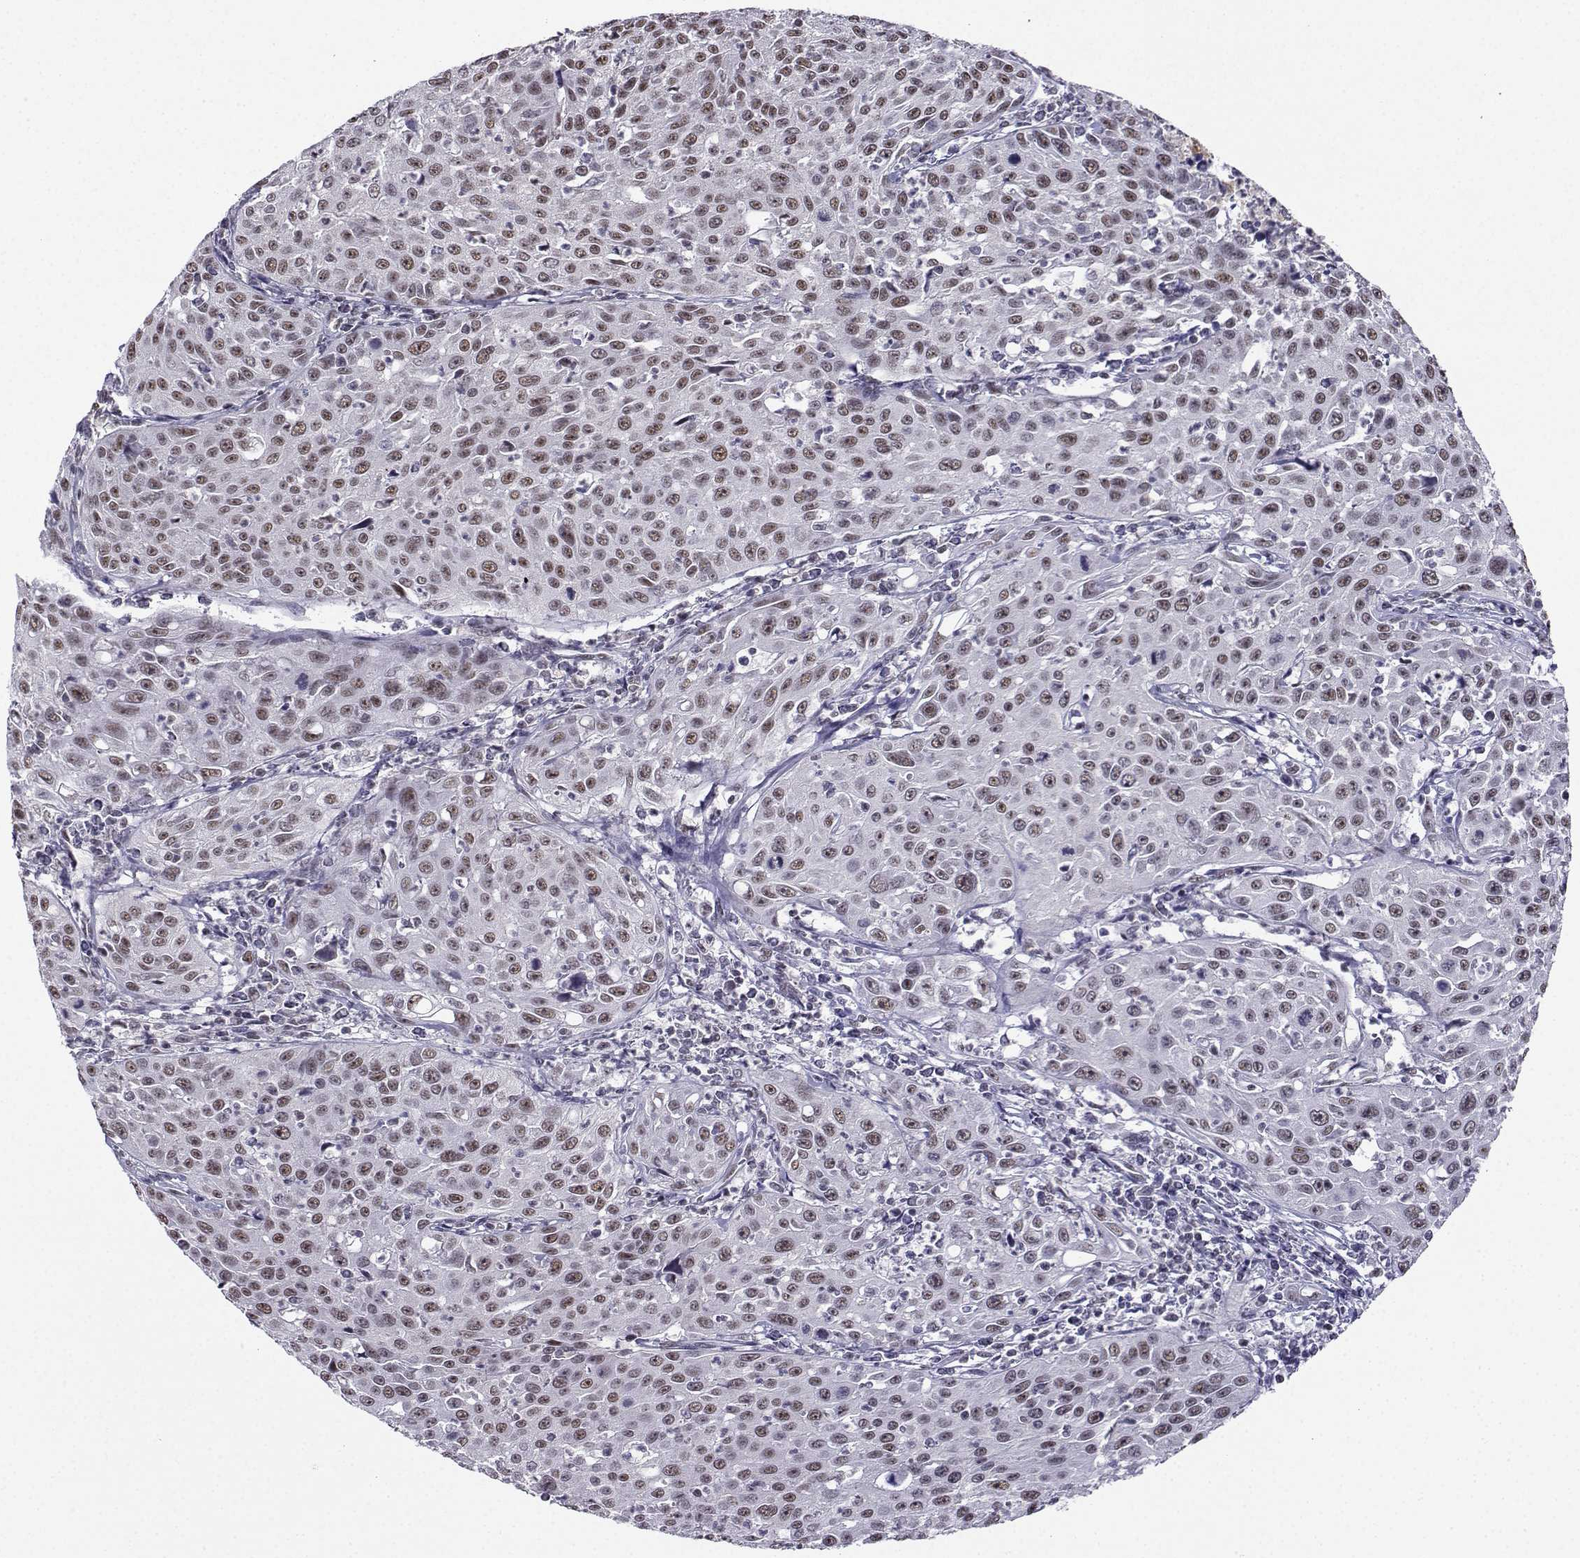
{"staining": {"intensity": "weak", "quantity": ">75%", "location": "nuclear"}, "tissue": "cervical cancer", "cell_type": "Tumor cells", "image_type": "cancer", "snomed": [{"axis": "morphology", "description": "Squamous cell carcinoma, NOS"}, {"axis": "topography", "description": "Cervix"}], "caption": "High-magnification brightfield microscopy of cervical squamous cell carcinoma stained with DAB (3,3'-diaminobenzidine) (brown) and counterstained with hematoxylin (blue). tumor cells exhibit weak nuclear positivity is identified in about>75% of cells. (Stains: DAB in brown, nuclei in blue, Microscopy: brightfield microscopy at high magnification).", "gene": "LRFN2", "patient": {"sex": "female", "age": 26}}